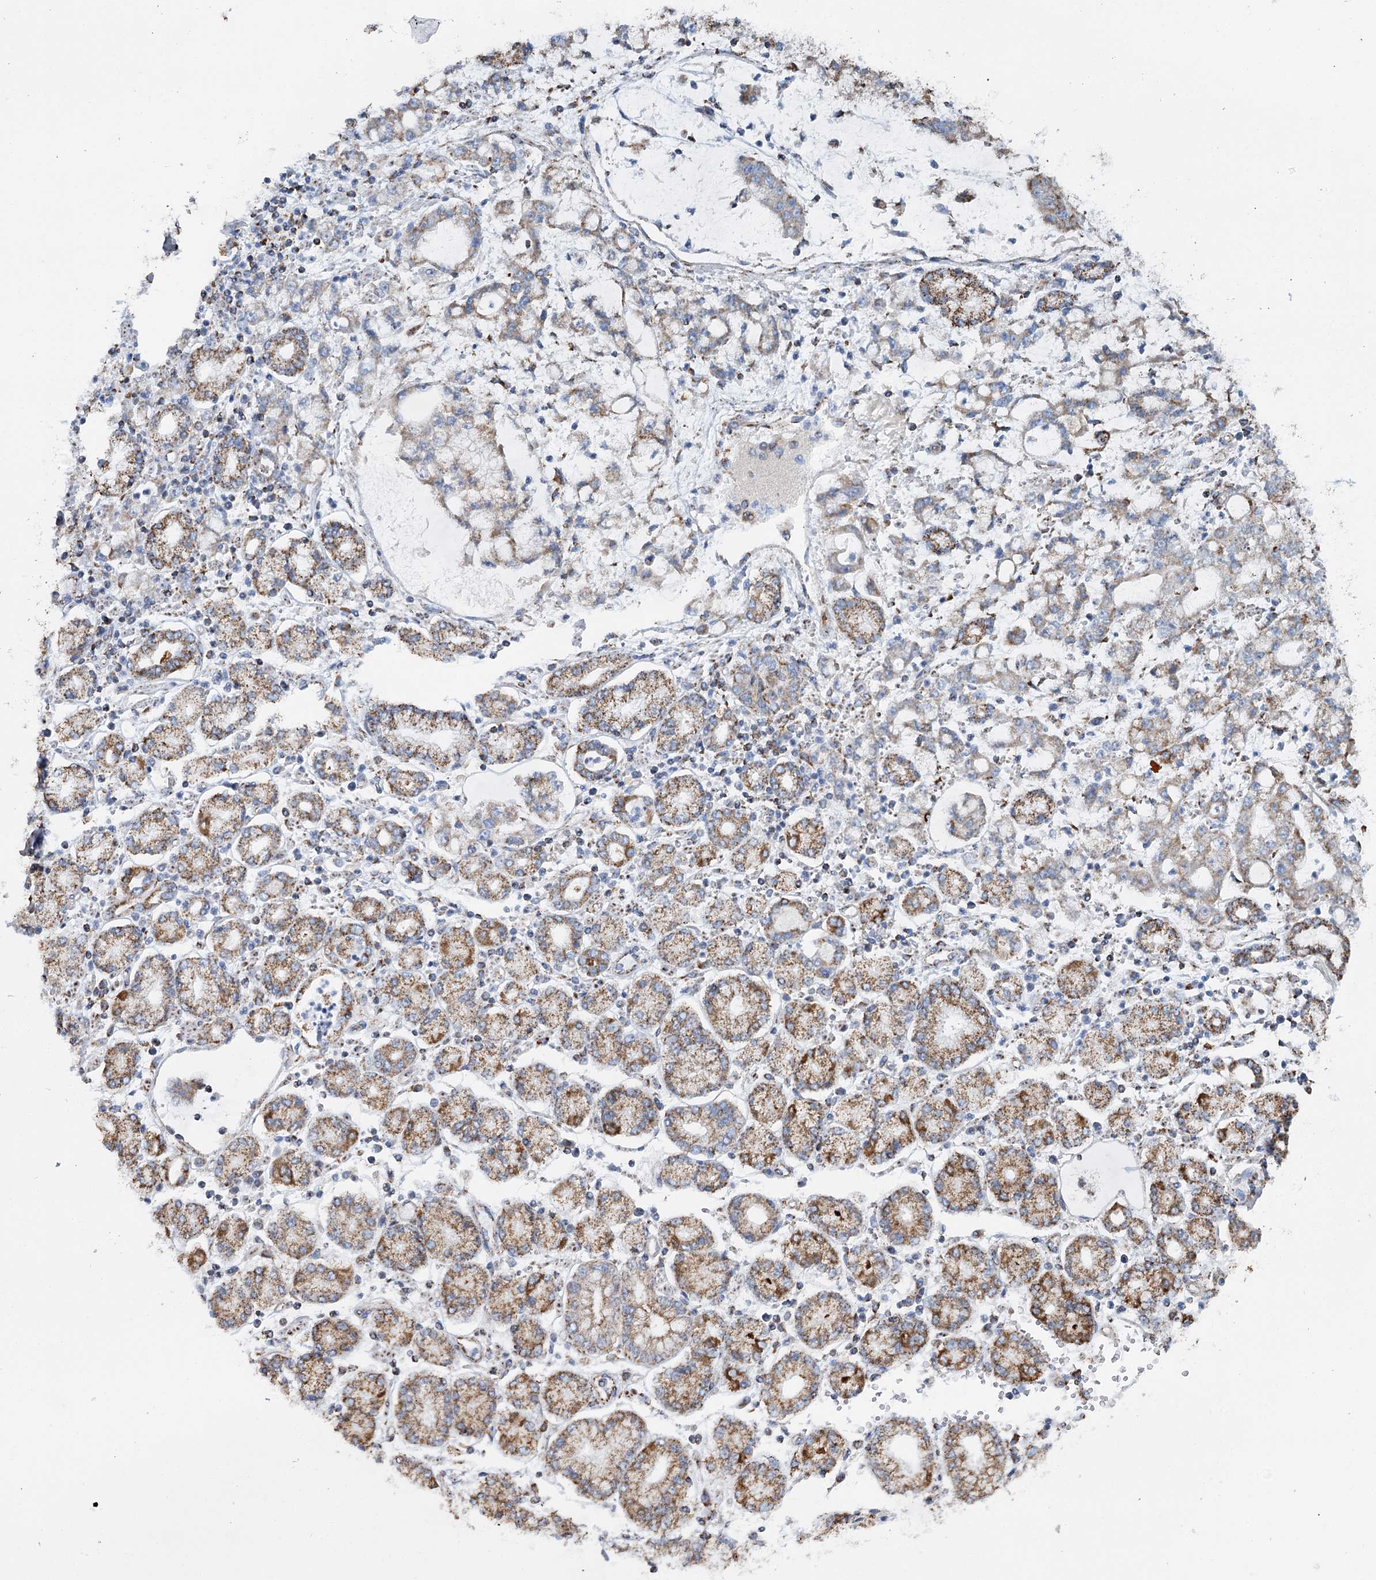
{"staining": {"intensity": "moderate", "quantity": ">75%", "location": "cytoplasmic/membranous"}, "tissue": "stomach cancer", "cell_type": "Tumor cells", "image_type": "cancer", "snomed": [{"axis": "morphology", "description": "Adenocarcinoma, NOS"}, {"axis": "topography", "description": "Stomach"}], "caption": "DAB immunohistochemical staining of stomach adenocarcinoma shows moderate cytoplasmic/membranous protein staining in approximately >75% of tumor cells.", "gene": "MRPL44", "patient": {"sex": "male", "age": 76}}